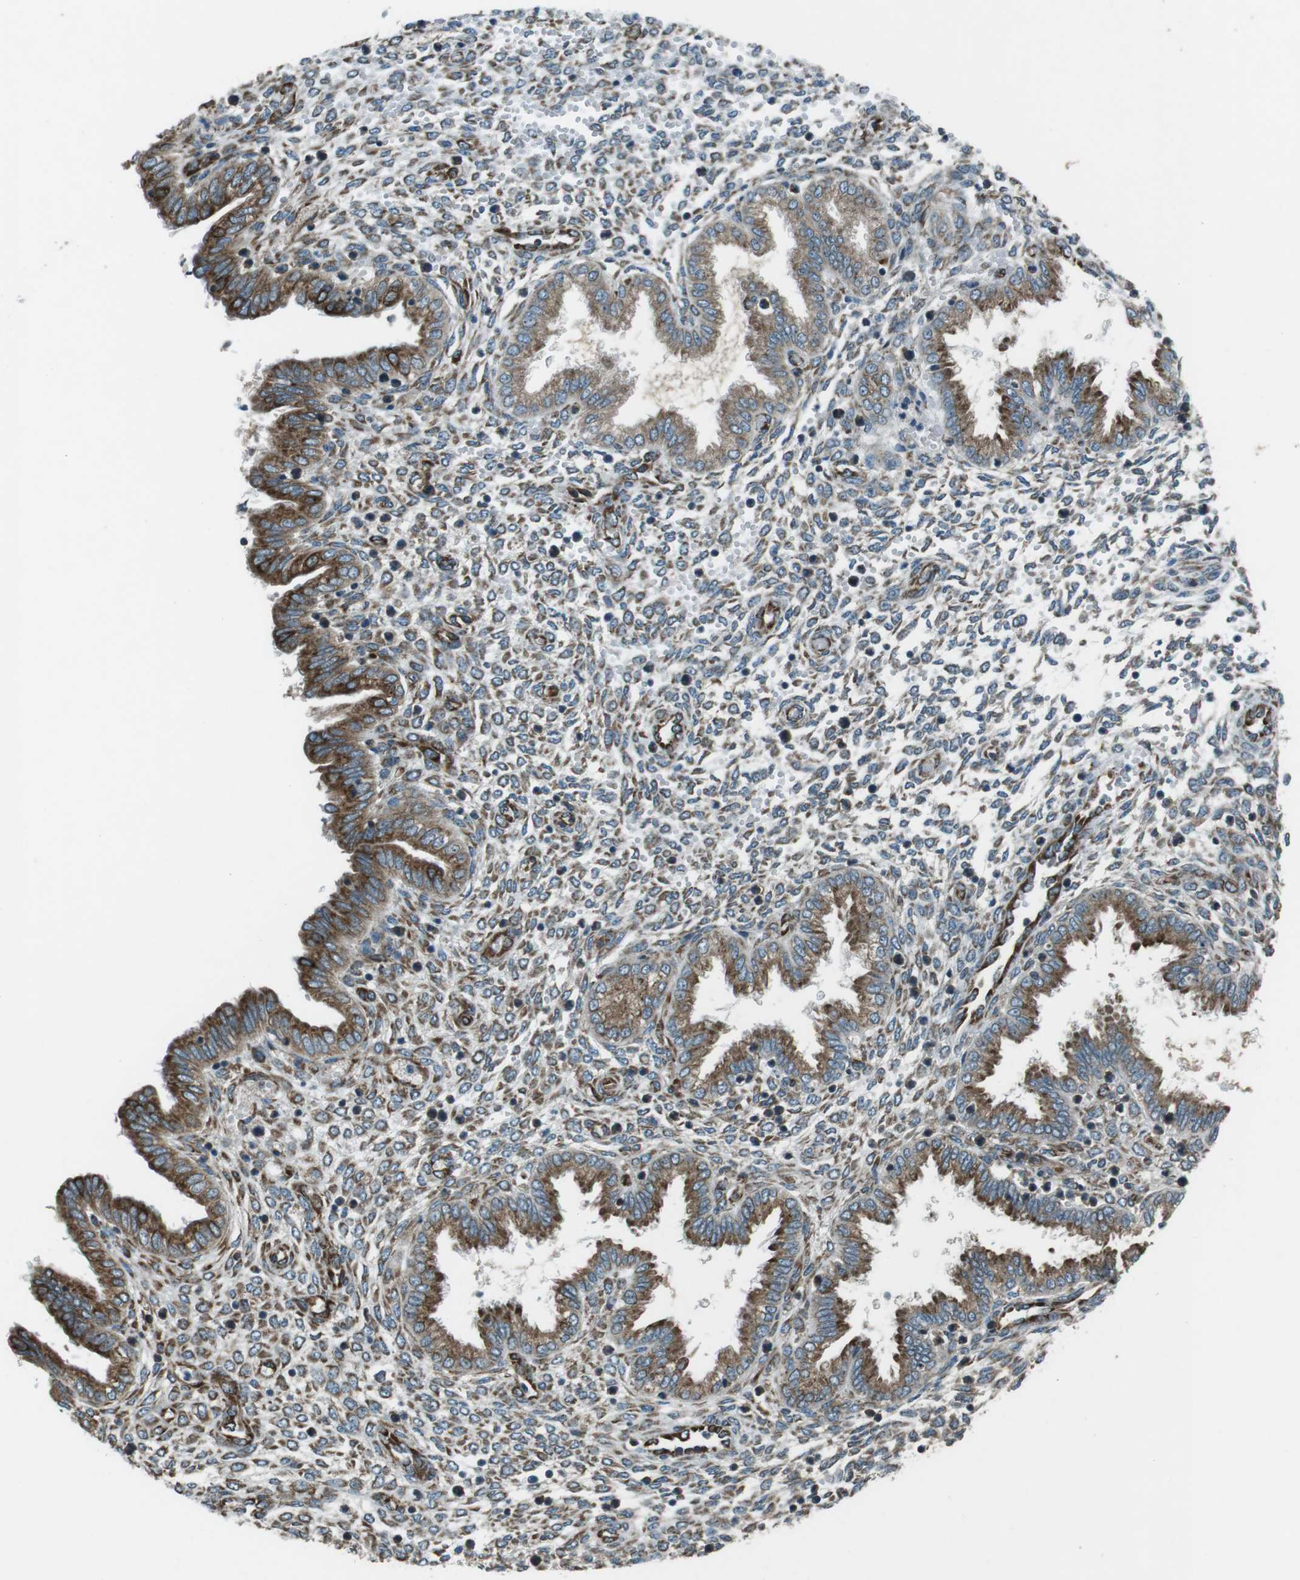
{"staining": {"intensity": "moderate", "quantity": ">75%", "location": "cytoplasmic/membranous"}, "tissue": "endometrium", "cell_type": "Cells in endometrial stroma", "image_type": "normal", "snomed": [{"axis": "morphology", "description": "Normal tissue, NOS"}, {"axis": "topography", "description": "Endometrium"}], "caption": "Immunohistochemical staining of benign endometrium displays >75% levels of moderate cytoplasmic/membranous protein positivity in approximately >75% of cells in endometrial stroma.", "gene": "KTN1", "patient": {"sex": "female", "age": 33}}